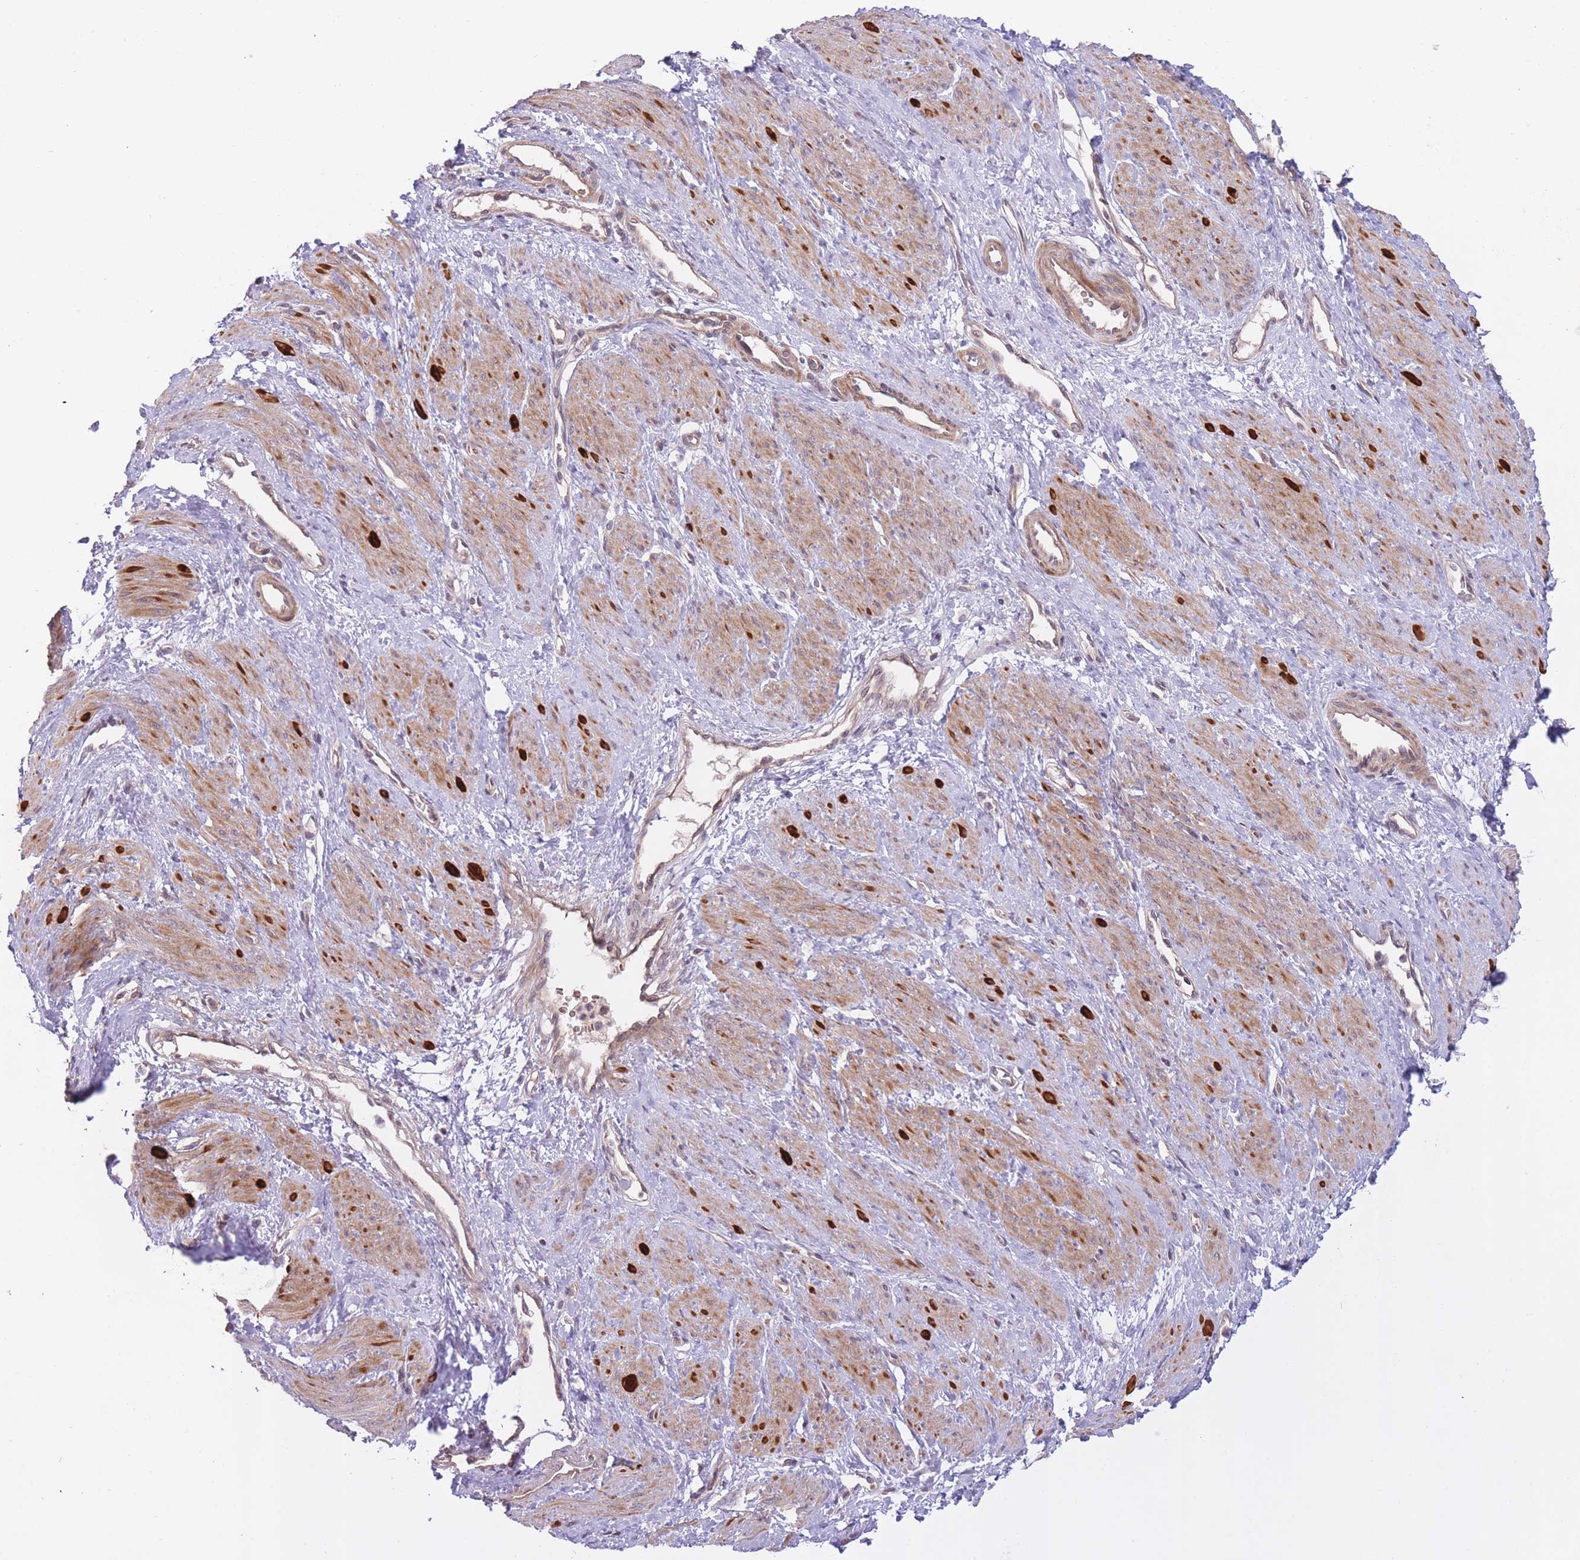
{"staining": {"intensity": "moderate", "quantity": "25%-75%", "location": "cytoplasmic/membranous"}, "tissue": "smooth muscle", "cell_type": "Smooth muscle cells", "image_type": "normal", "snomed": [{"axis": "morphology", "description": "Normal tissue, NOS"}, {"axis": "topography", "description": "Smooth muscle"}, {"axis": "topography", "description": "Uterus"}], "caption": "Protein expression by immunohistochemistry (IHC) reveals moderate cytoplasmic/membranous staining in about 25%-75% of smooth muscle cells in unremarkable smooth muscle. Using DAB (3,3'-diaminobenzidine) (brown) and hematoxylin (blue) stains, captured at high magnification using brightfield microscopy.", "gene": "FUT3", "patient": {"sex": "female", "age": 39}}